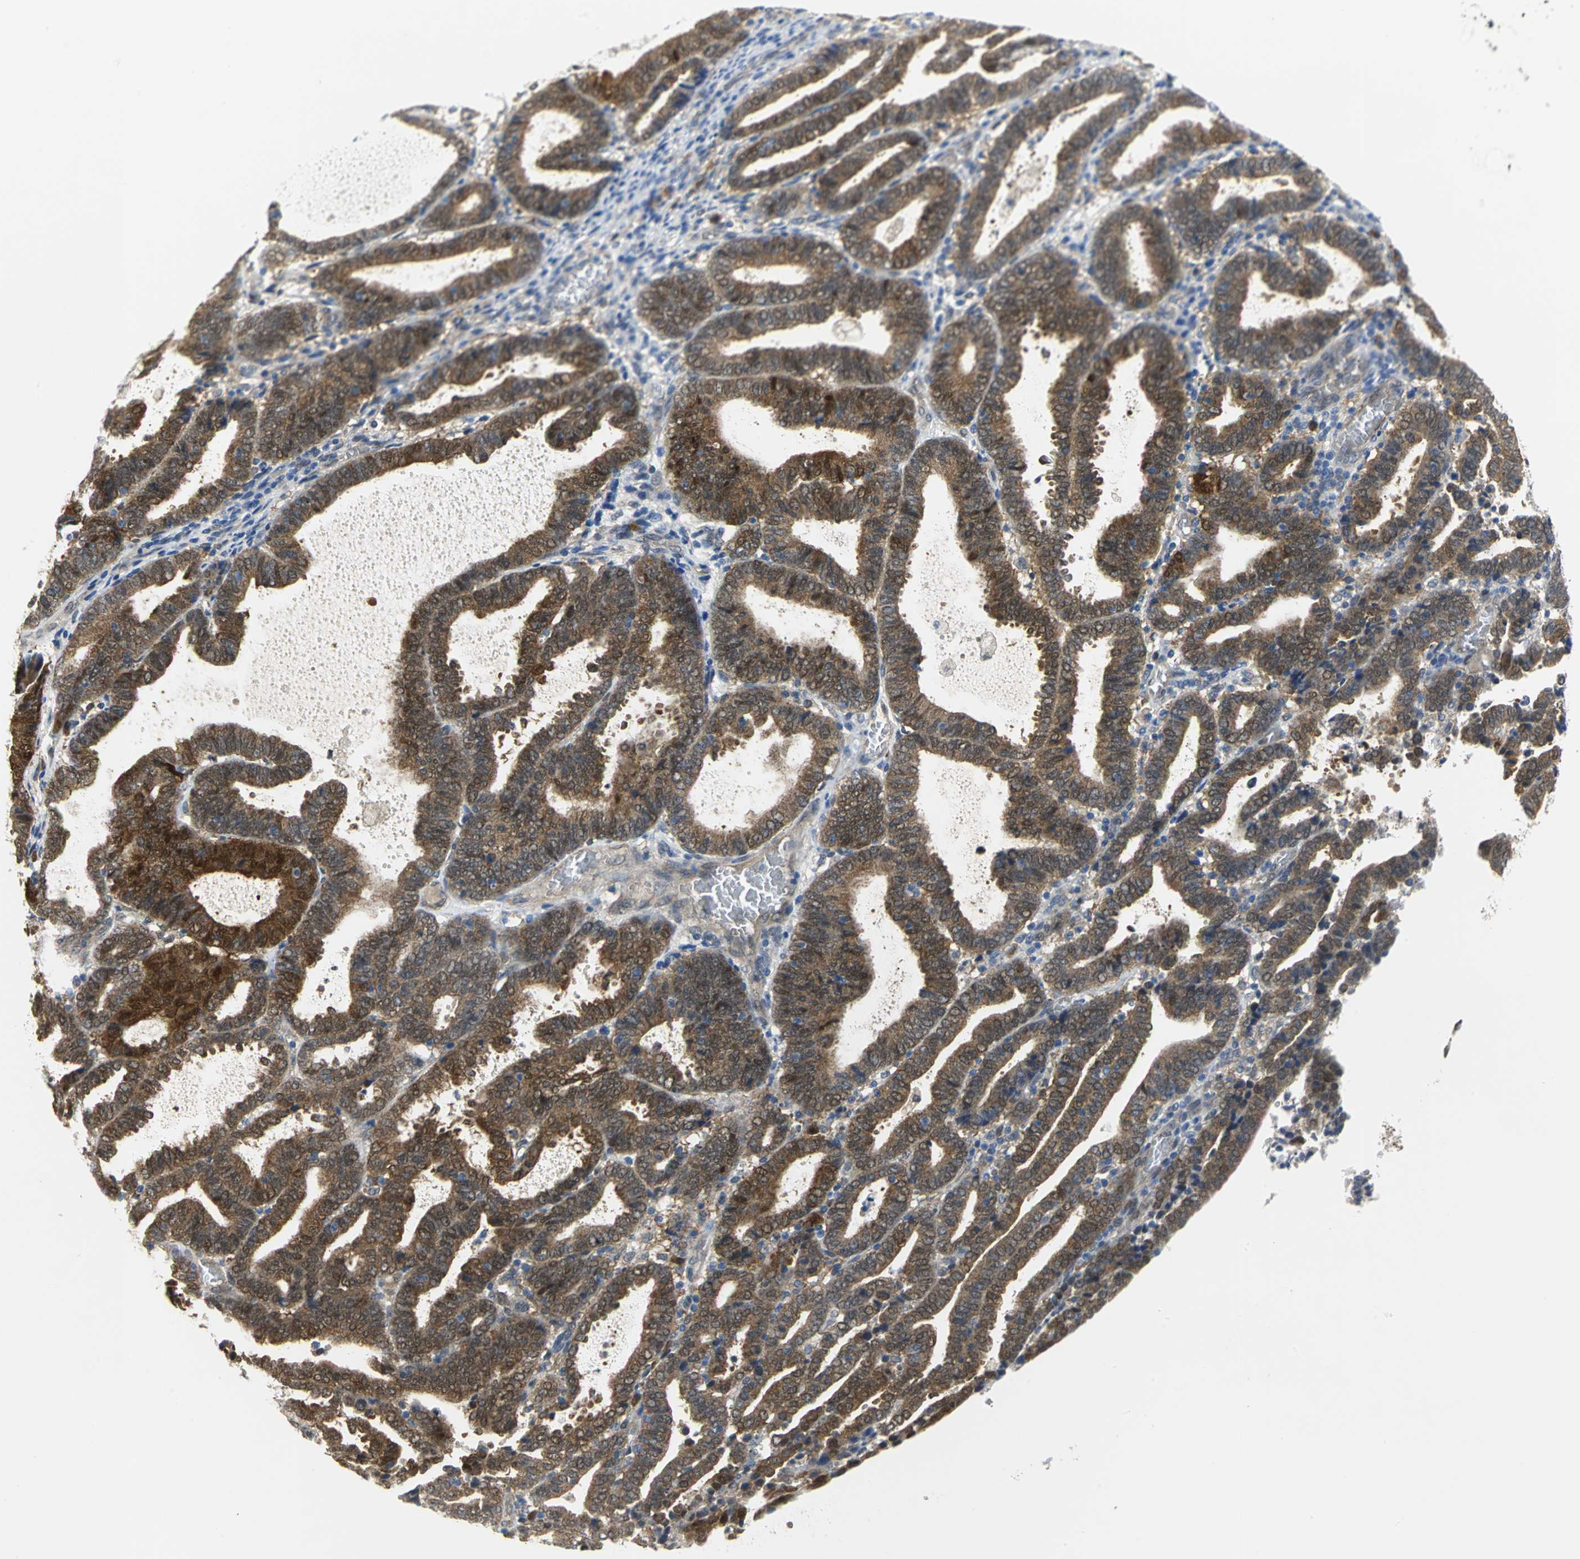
{"staining": {"intensity": "moderate", "quantity": ">75%", "location": "cytoplasmic/membranous"}, "tissue": "endometrial cancer", "cell_type": "Tumor cells", "image_type": "cancer", "snomed": [{"axis": "morphology", "description": "Adenocarcinoma, NOS"}, {"axis": "topography", "description": "Uterus"}], "caption": "The image exhibits immunohistochemical staining of endometrial cancer. There is moderate cytoplasmic/membranous staining is identified in approximately >75% of tumor cells. The protein is stained brown, and the nuclei are stained in blue (DAB (3,3'-diaminobenzidine) IHC with brightfield microscopy, high magnification).", "gene": "PGM3", "patient": {"sex": "female", "age": 83}}